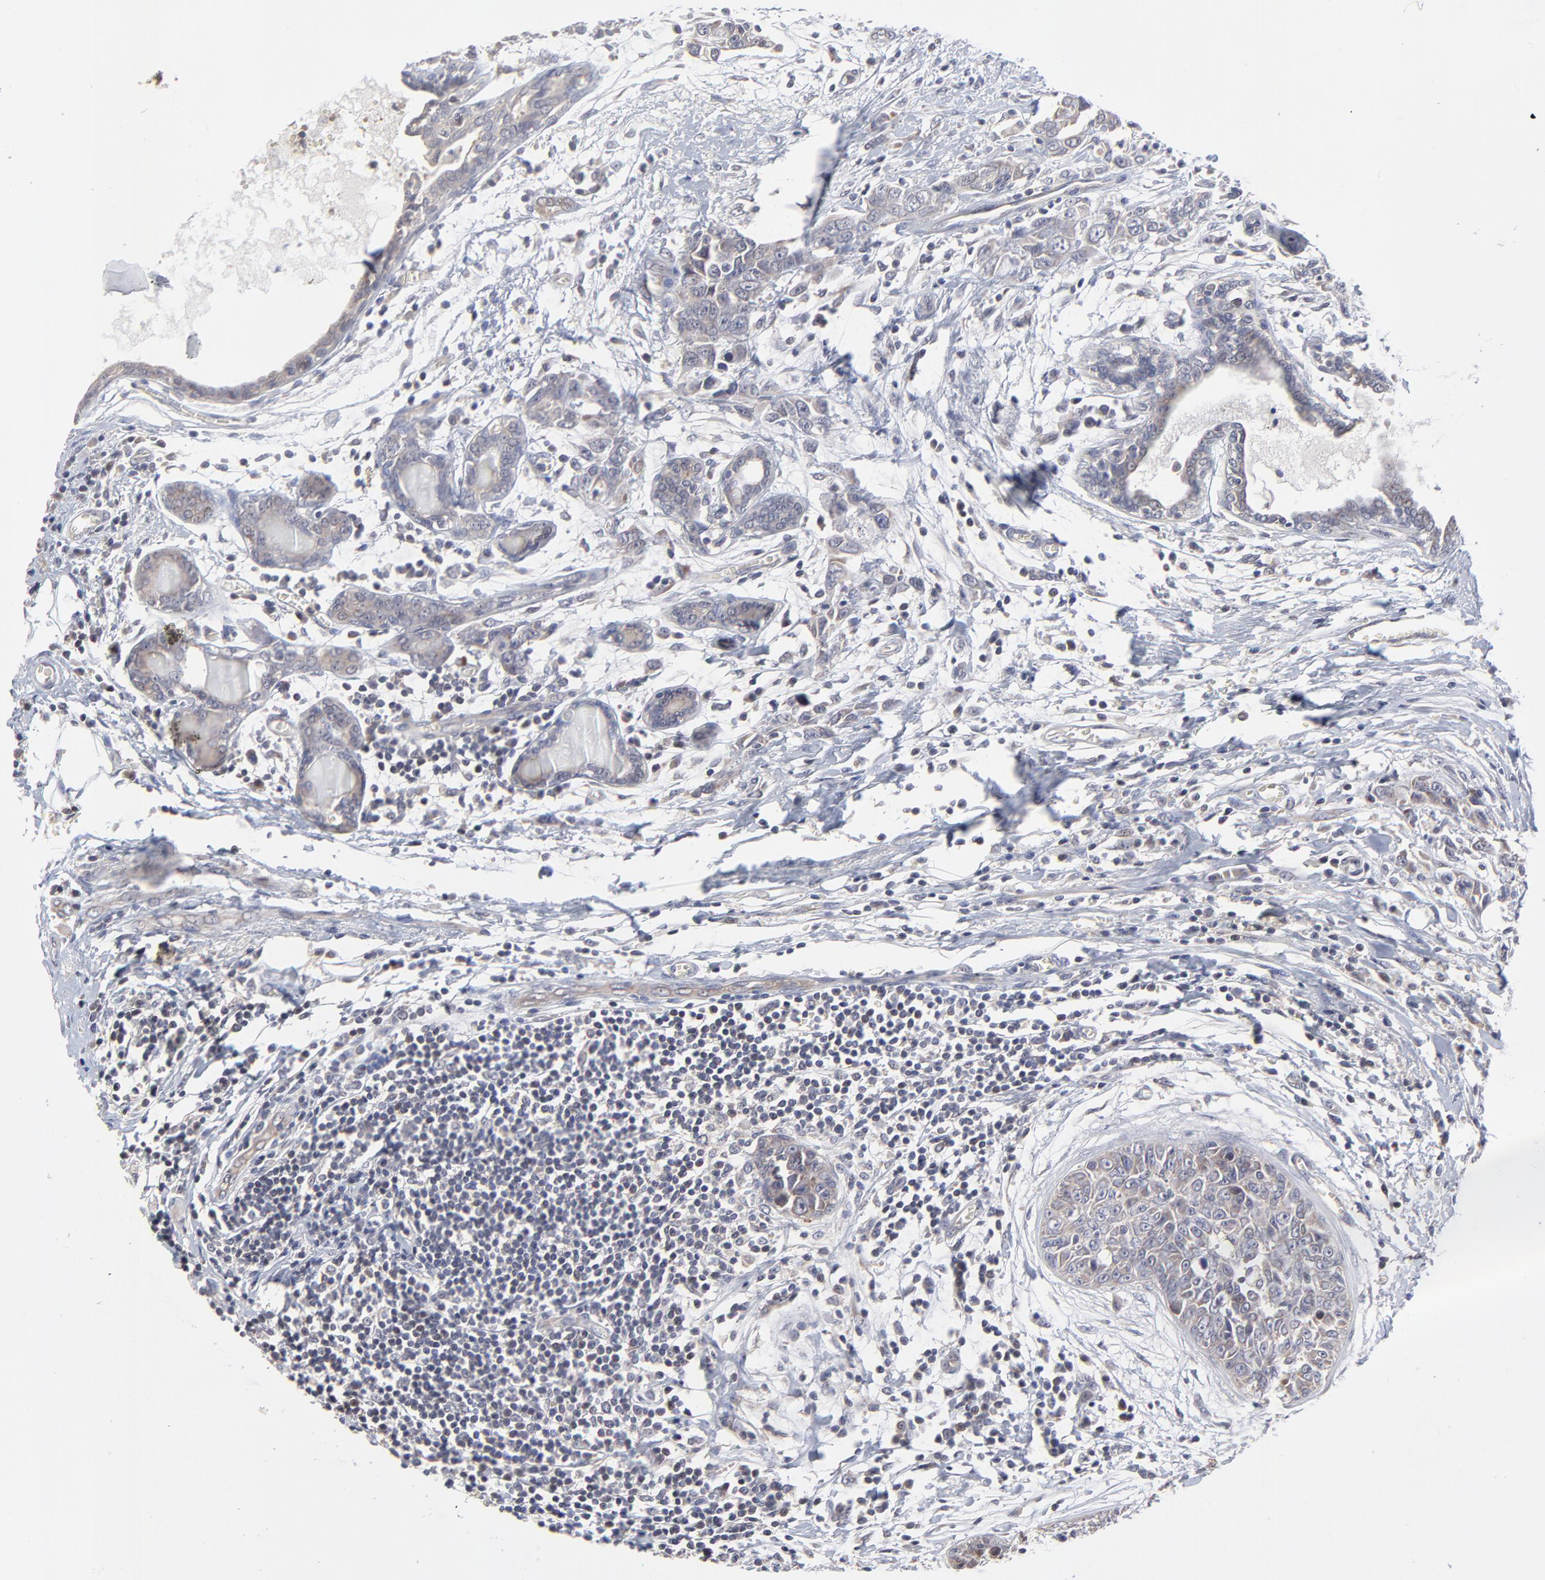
{"staining": {"intensity": "weak", "quantity": ">75%", "location": "cytoplasmic/membranous"}, "tissue": "breast cancer", "cell_type": "Tumor cells", "image_type": "cancer", "snomed": [{"axis": "morphology", "description": "Duct carcinoma"}, {"axis": "topography", "description": "Breast"}], "caption": "Immunohistochemical staining of human breast cancer shows weak cytoplasmic/membranous protein staining in about >75% of tumor cells.", "gene": "ZNF157", "patient": {"sex": "female", "age": 50}}